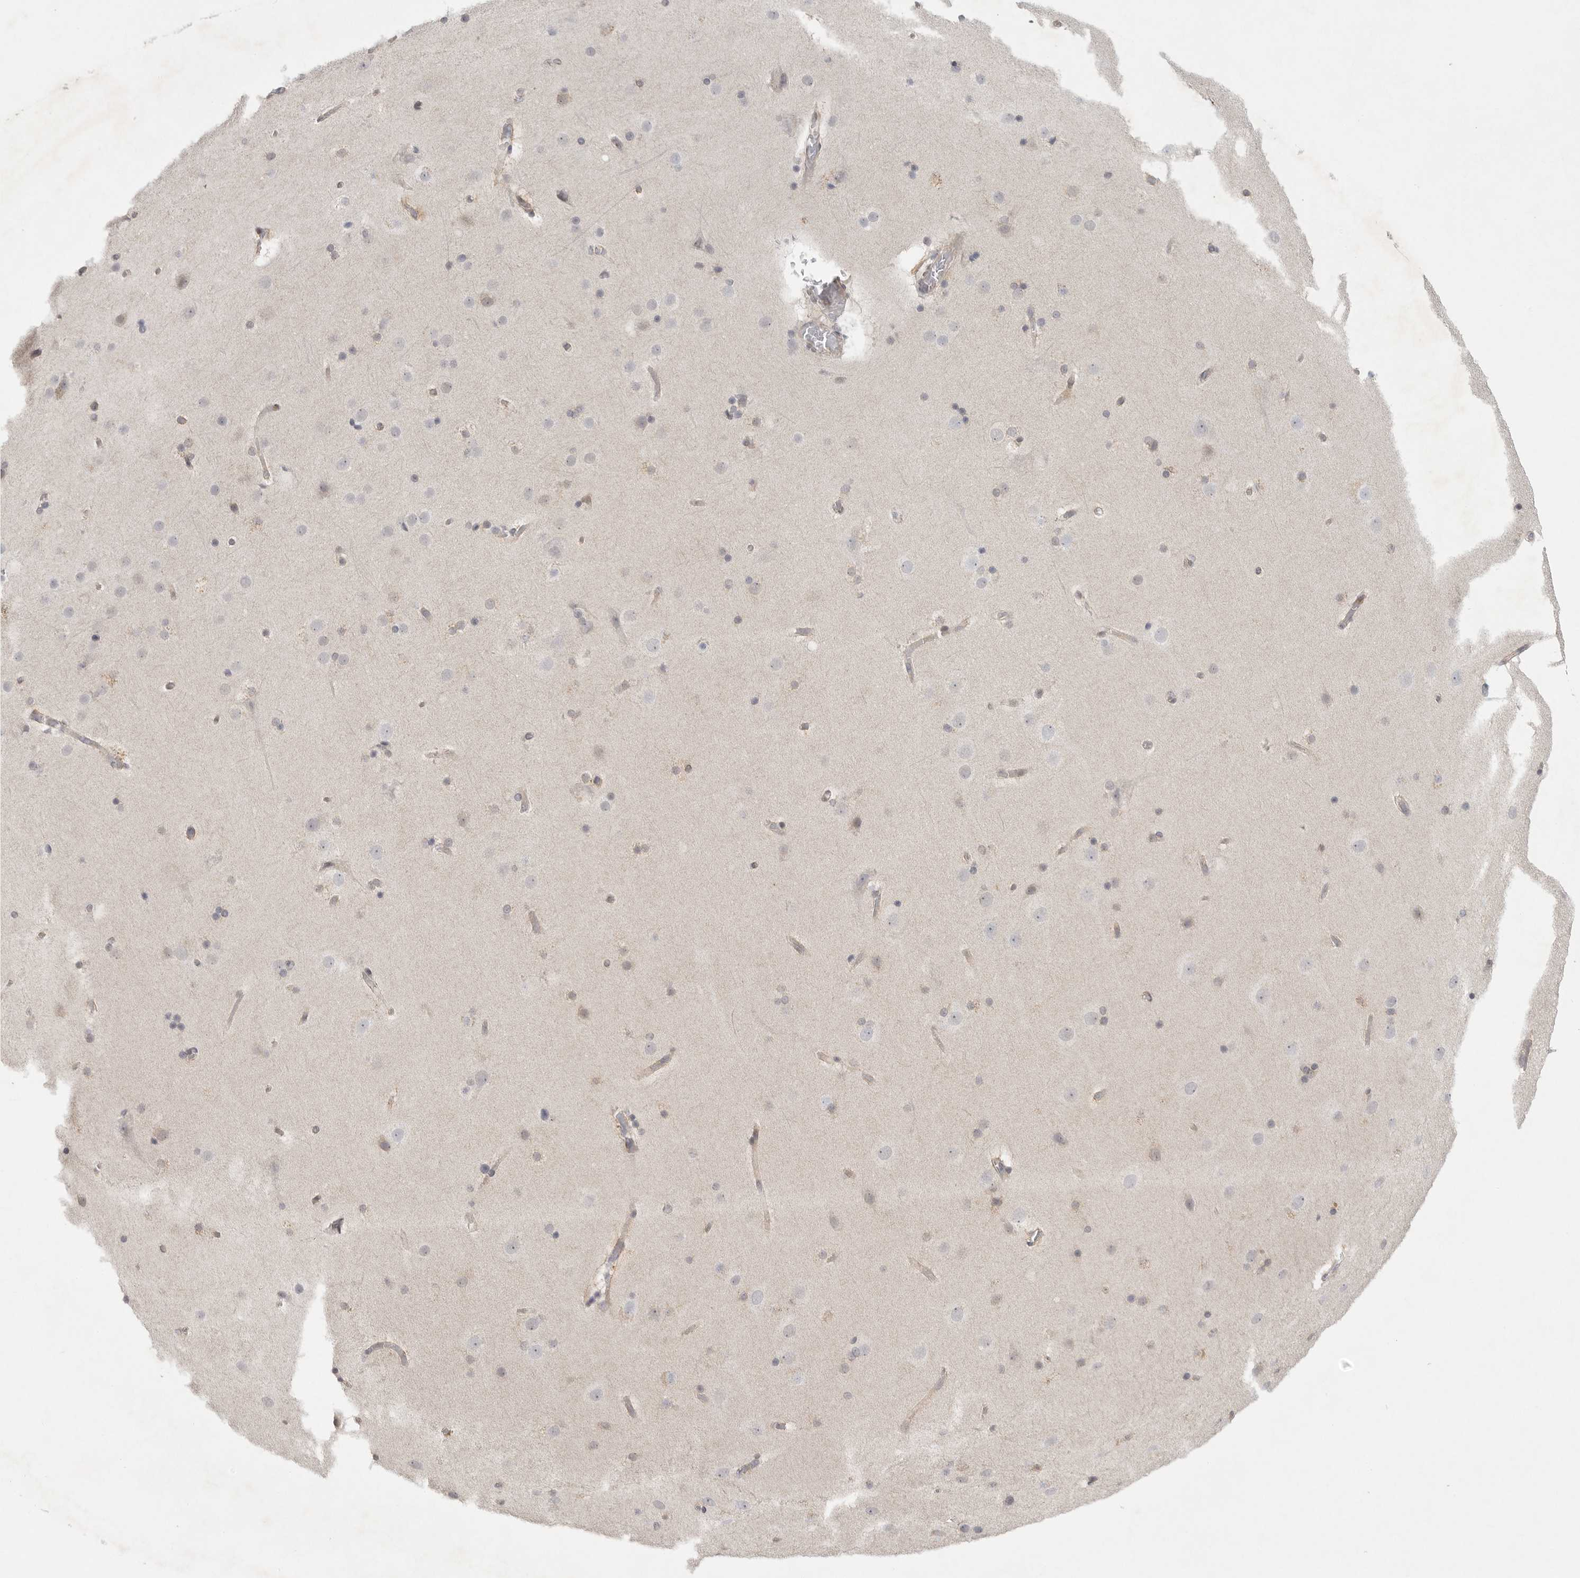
{"staining": {"intensity": "weak", "quantity": "25%-75%", "location": "cytoplasmic/membranous"}, "tissue": "cerebral cortex", "cell_type": "Endothelial cells", "image_type": "normal", "snomed": [{"axis": "morphology", "description": "Normal tissue, NOS"}, {"axis": "topography", "description": "Cerebral cortex"}], "caption": "A photomicrograph showing weak cytoplasmic/membranous positivity in approximately 25%-75% of endothelial cells in normal cerebral cortex, as visualized by brown immunohistochemical staining.", "gene": "HDAC6", "patient": {"sex": "male", "age": 57}}